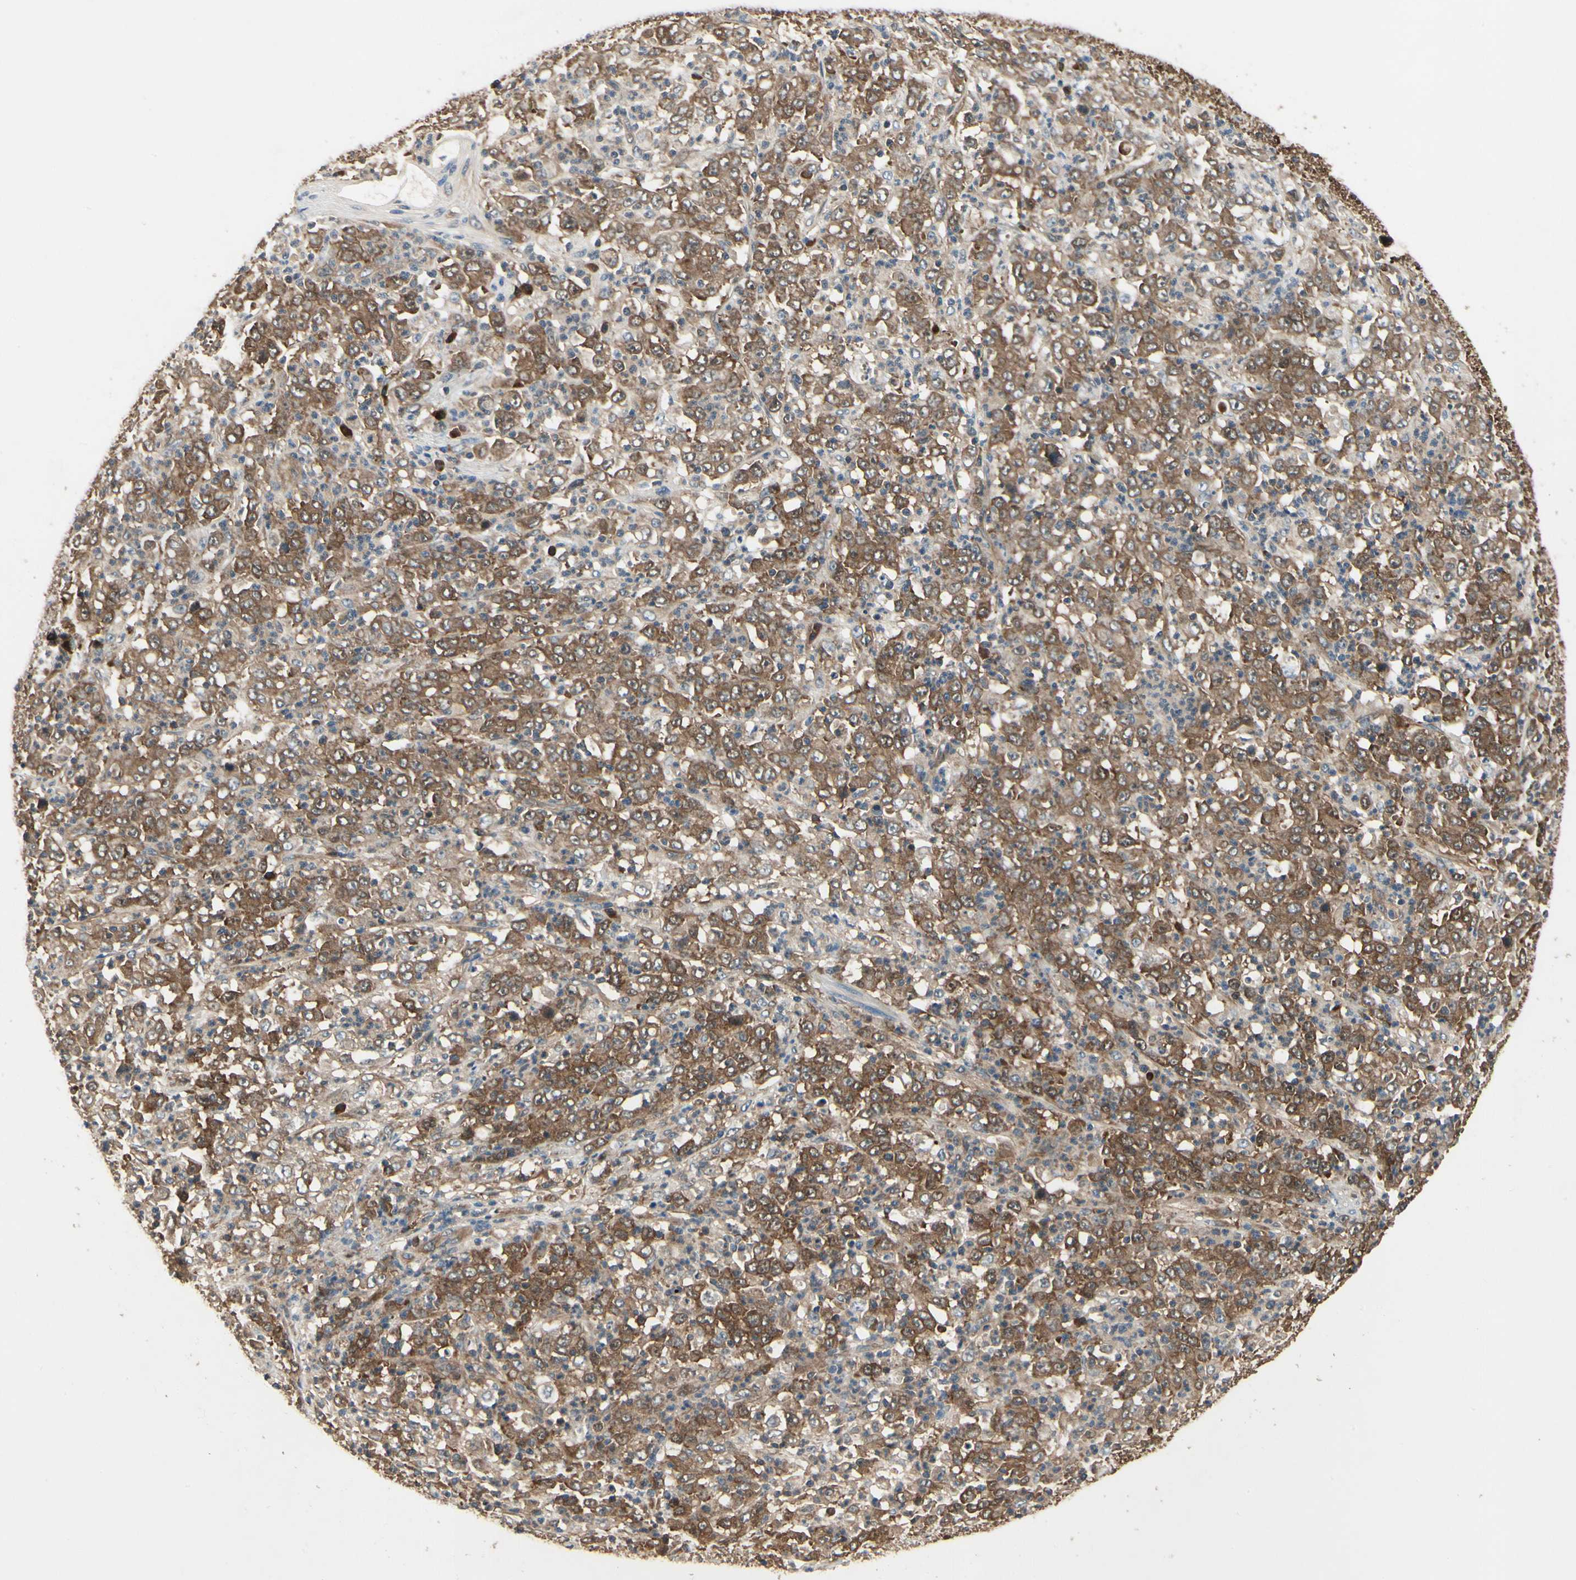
{"staining": {"intensity": "strong", "quantity": ">75%", "location": "cytoplasmic/membranous"}, "tissue": "stomach cancer", "cell_type": "Tumor cells", "image_type": "cancer", "snomed": [{"axis": "morphology", "description": "Adenocarcinoma, NOS"}, {"axis": "topography", "description": "Stomach, lower"}], "caption": "Immunohistochemistry staining of stomach cancer (adenocarcinoma), which demonstrates high levels of strong cytoplasmic/membranous positivity in about >75% of tumor cells indicating strong cytoplasmic/membranous protein positivity. The staining was performed using DAB (brown) for protein detection and nuclei were counterstained in hematoxylin (blue).", "gene": "NME1-NME2", "patient": {"sex": "female", "age": 71}}